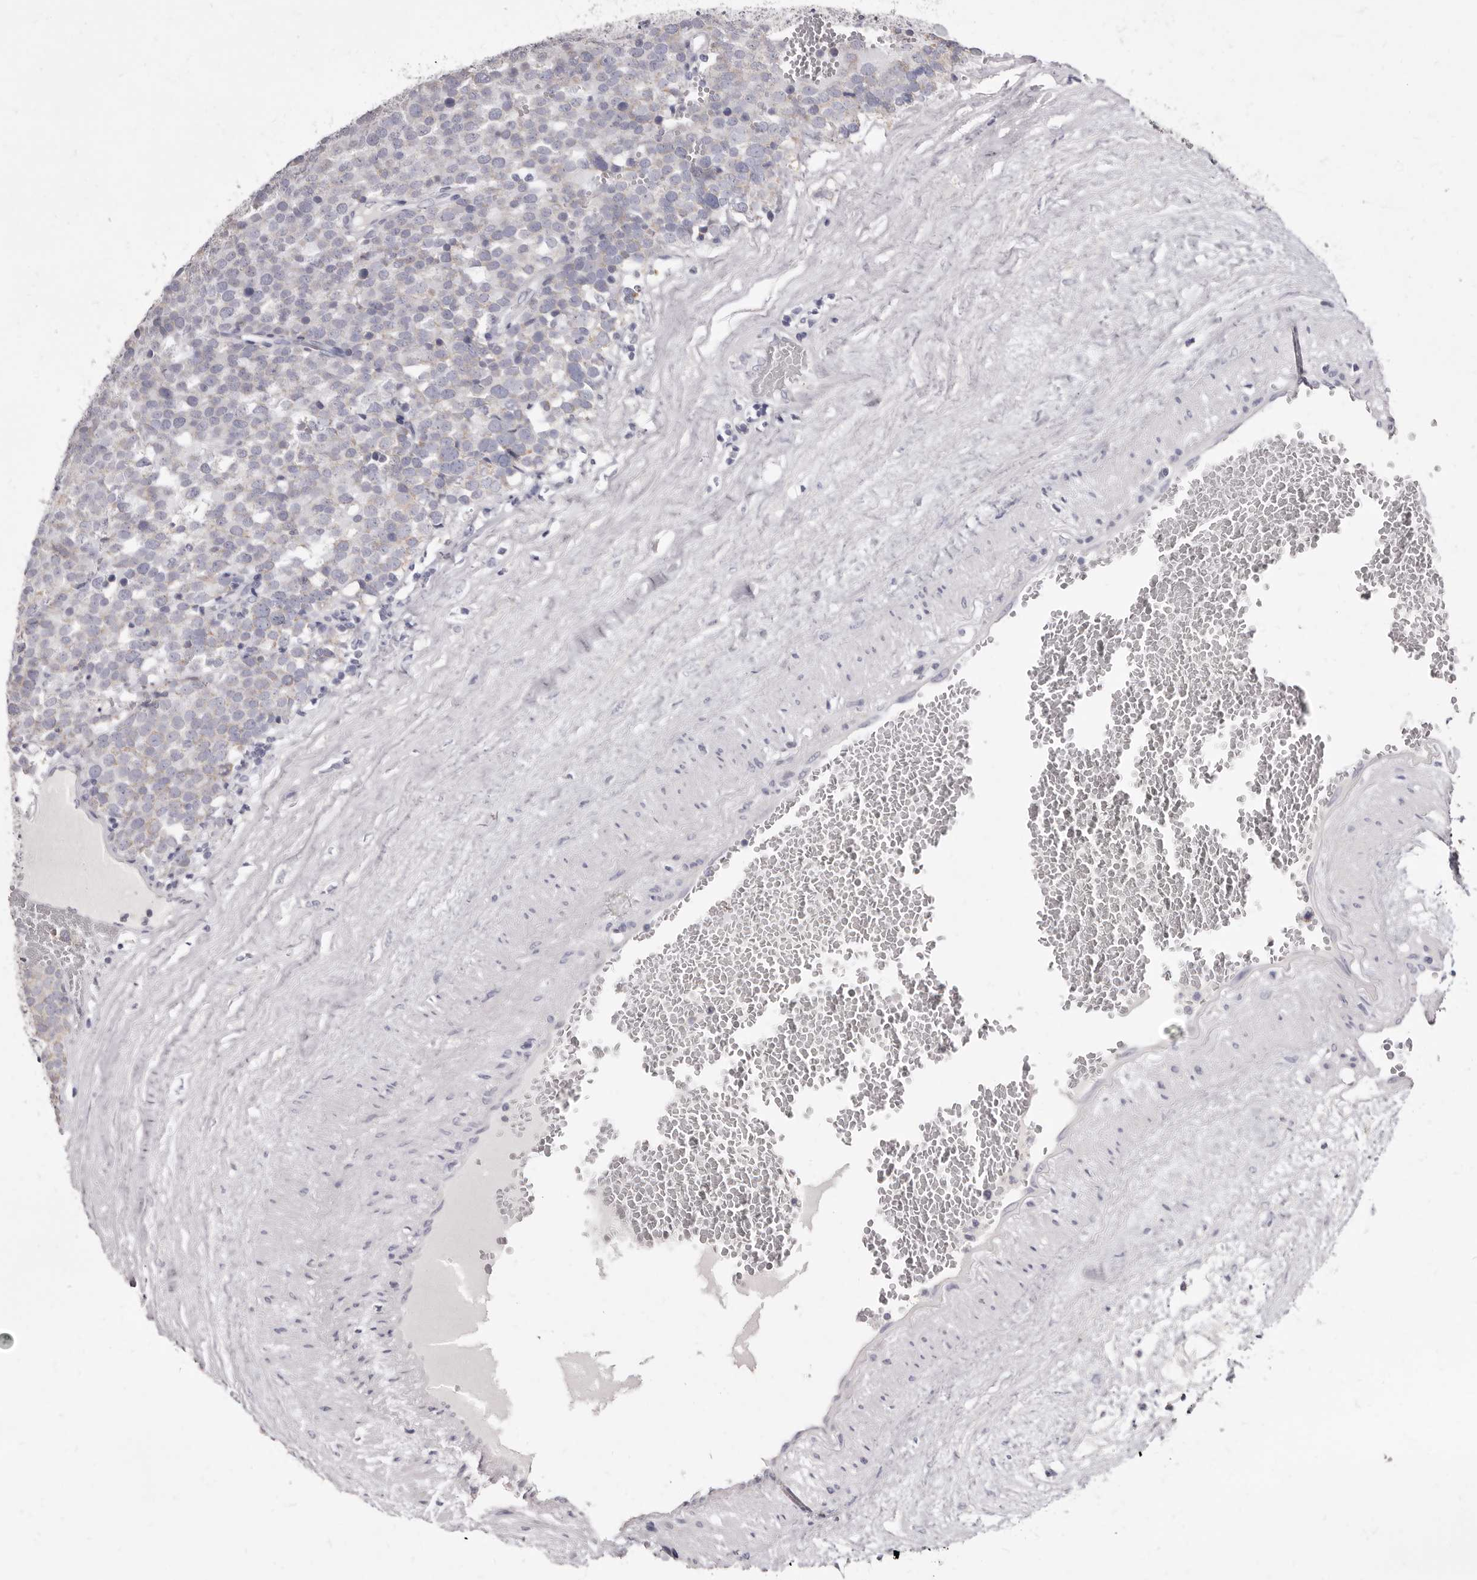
{"staining": {"intensity": "negative", "quantity": "none", "location": "none"}, "tissue": "testis cancer", "cell_type": "Tumor cells", "image_type": "cancer", "snomed": [{"axis": "morphology", "description": "Seminoma, NOS"}, {"axis": "topography", "description": "Testis"}], "caption": "DAB immunohistochemical staining of human seminoma (testis) shows no significant expression in tumor cells.", "gene": "CYP2E1", "patient": {"sex": "male", "age": 71}}